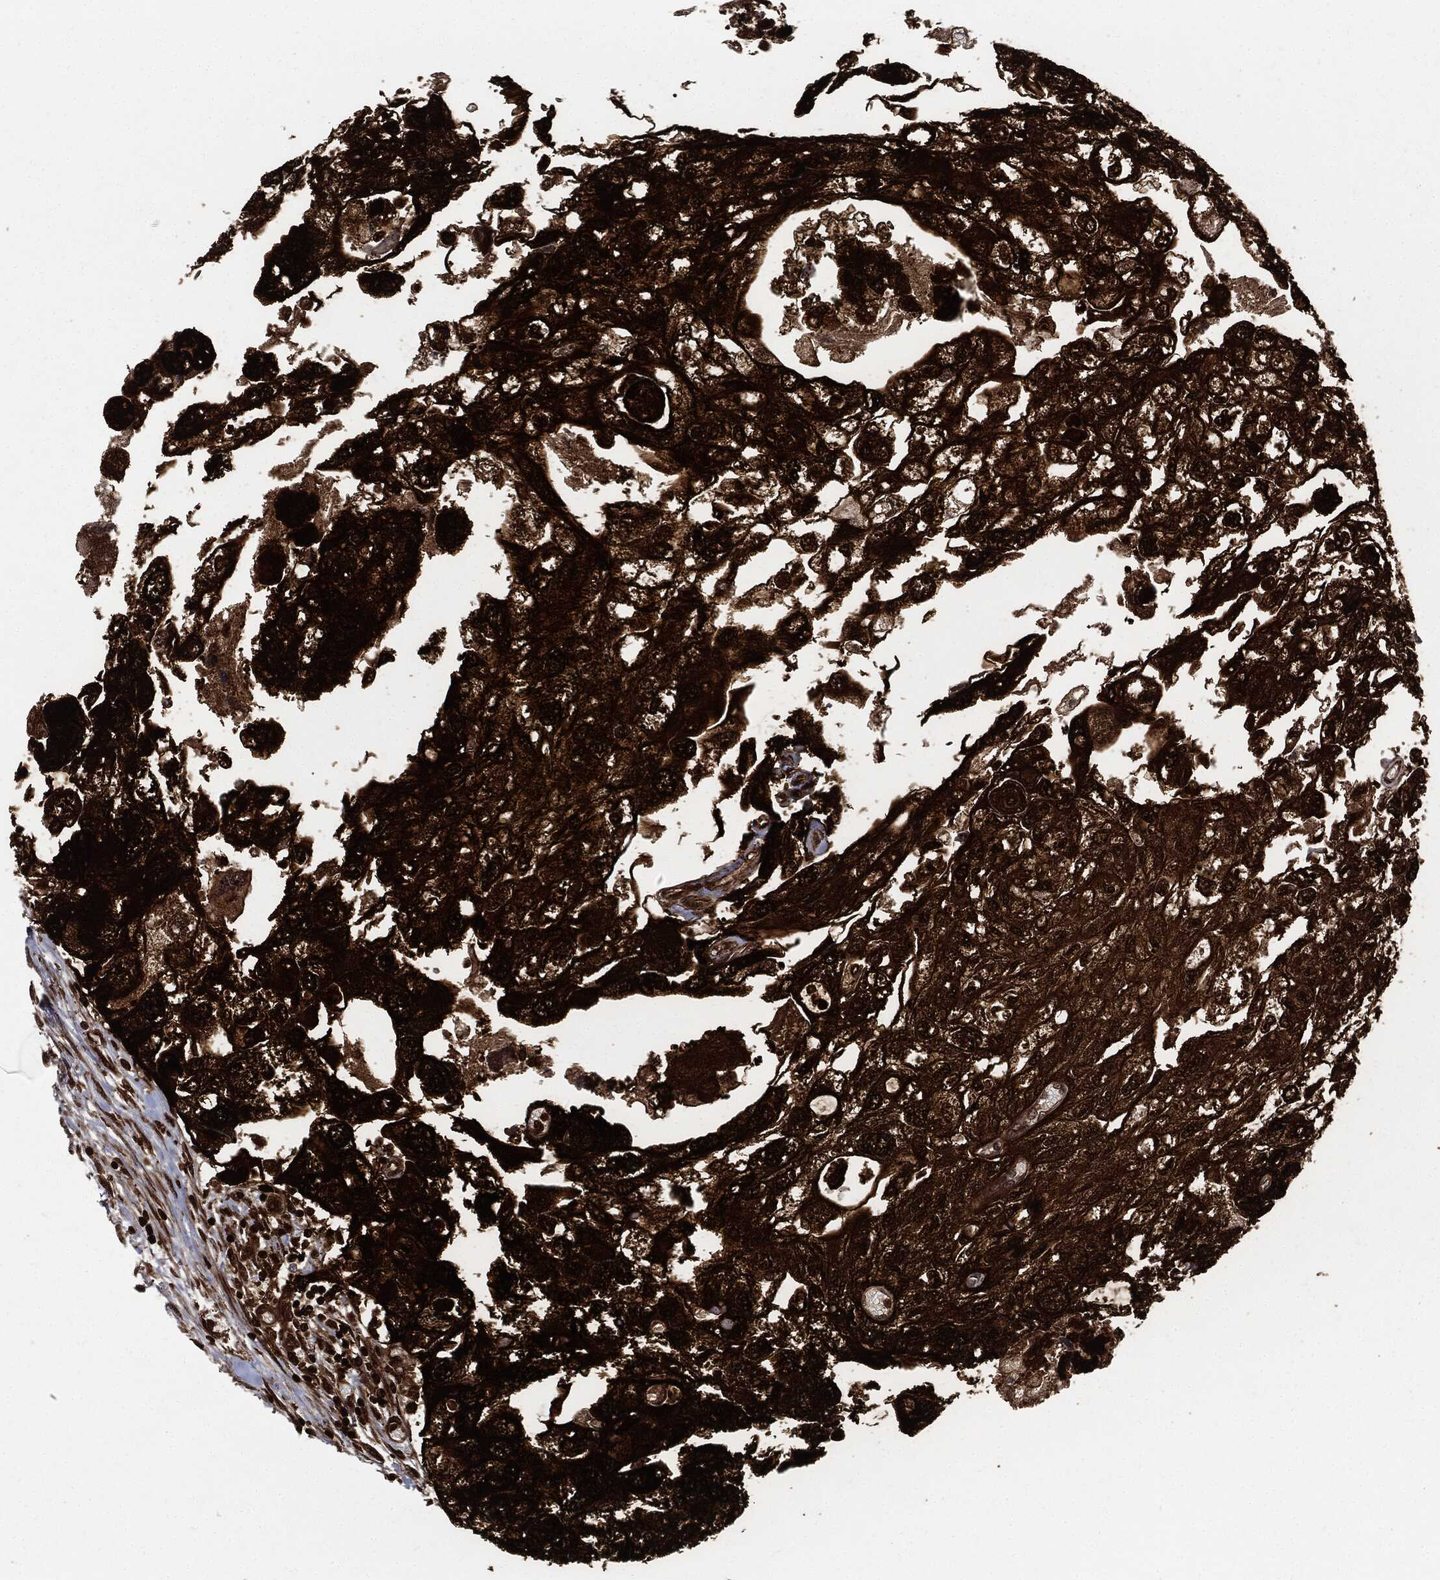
{"staining": {"intensity": "strong", "quantity": ">75%", "location": "cytoplasmic/membranous"}, "tissue": "urothelial cancer", "cell_type": "Tumor cells", "image_type": "cancer", "snomed": [{"axis": "morphology", "description": "Urothelial carcinoma, High grade"}, {"axis": "topography", "description": "Urinary bladder"}], "caption": "Strong cytoplasmic/membranous protein positivity is seen in about >75% of tumor cells in urothelial cancer. (DAB (3,3'-diaminobenzidine) = brown stain, brightfield microscopy at high magnification).", "gene": "YWHAB", "patient": {"sex": "male", "age": 59}}